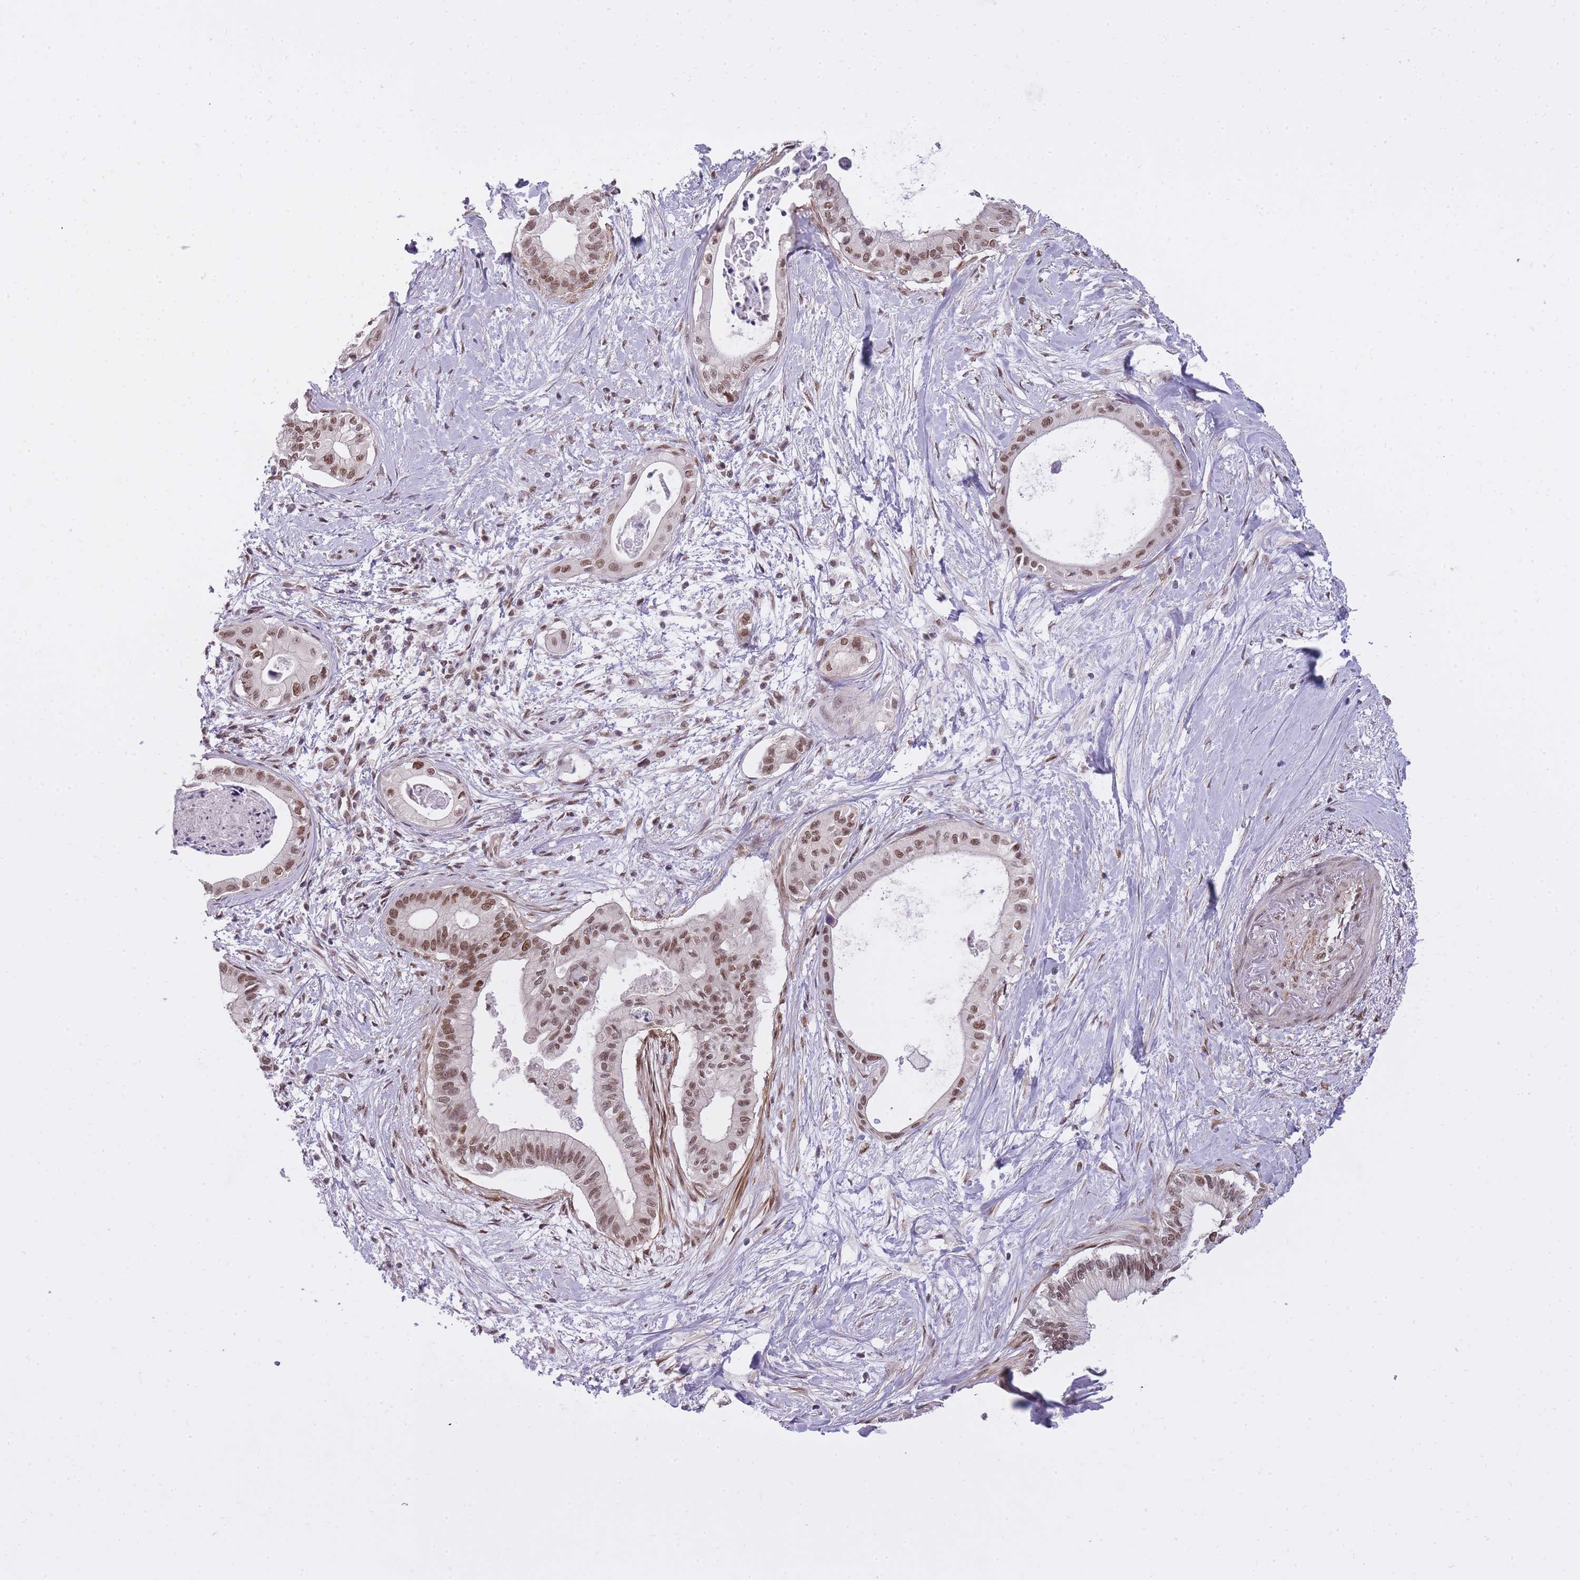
{"staining": {"intensity": "moderate", "quantity": ">75%", "location": "nuclear"}, "tissue": "pancreatic cancer", "cell_type": "Tumor cells", "image_type": "cancer", "snomed": [{"axis": "morphology", "description": "Adenocarcinoma, NOS"}, {"axis": "topography", "description": "Pancreas"}], "caption": "Adenocarcinoma (pancreatic) tissue demonstrates moderate nuclear staining in about >75% of tumor cells, visualized by immunohistochemistry. (IHC, brightfield microscopy, high magnification).", "gene": "TIGD1", "patient": {"sex": "male", "age": 78}}